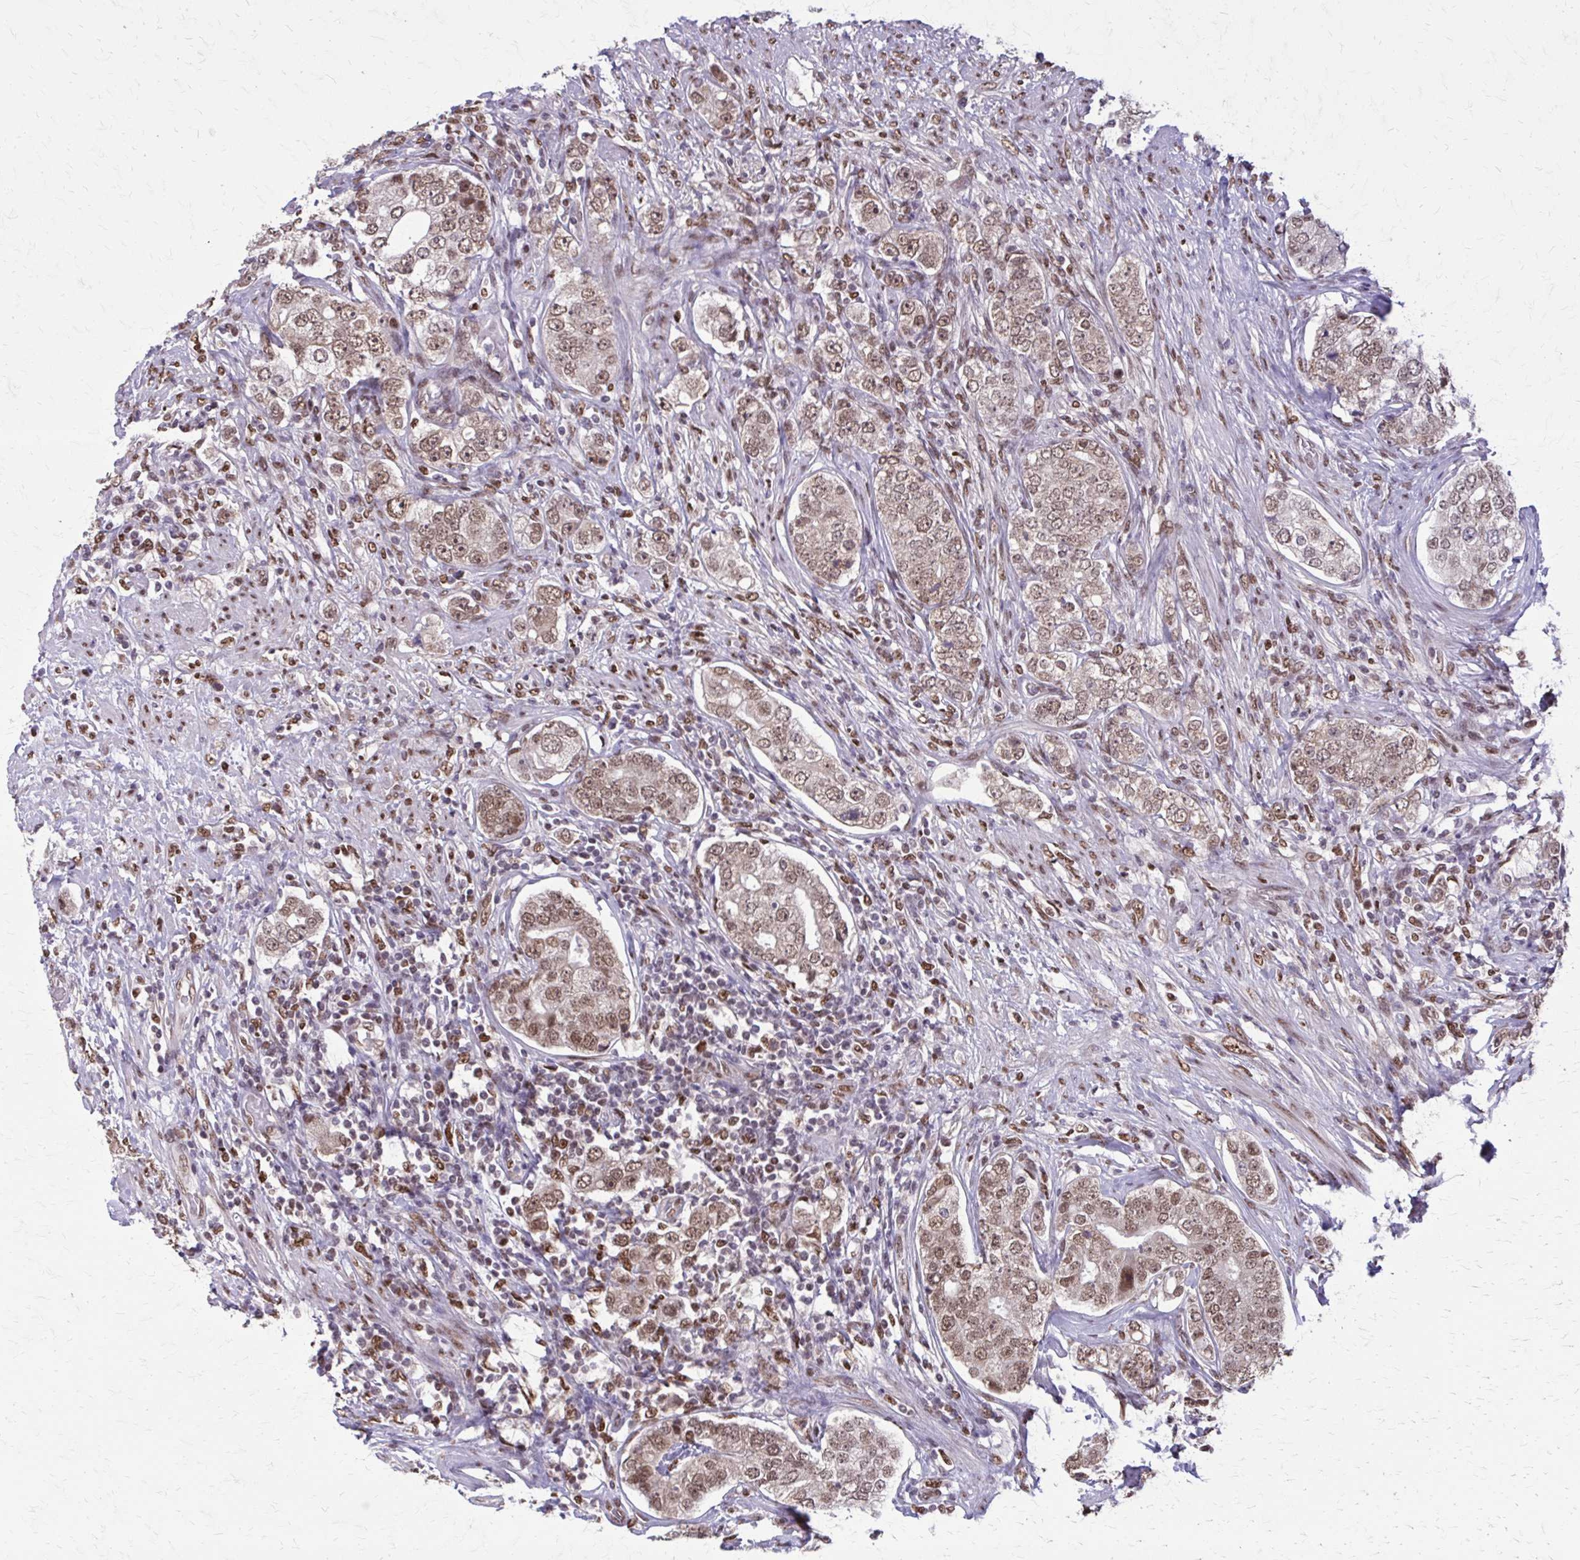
{"staining": {"intensity": "moderate", "quantity": ">75%", "location": "nuclear"}, "tissue": "prostate cancer", "cell_type": "Tumor cells", "image_type": "cancer", "snomed": [{"axis": "morphology", "description": "Adenocarcinoma, High grade"}, {"axis": "topography", "description": "Prostate"}], "caption": "Immunohistochemical staining of prostate cancer (adenocarcinoma (high-grade)) reveals moderate nuclear protein staining in approximately >75% of tumor cells. The staining is performed using DAB (3,3'-diaminobenzidine) brown chromogen to label protein expression. The nuclei are counter-stained blue using hematoxylin.", "gene": "TTF1", "patient": {"sex": "male", "age": 60}}